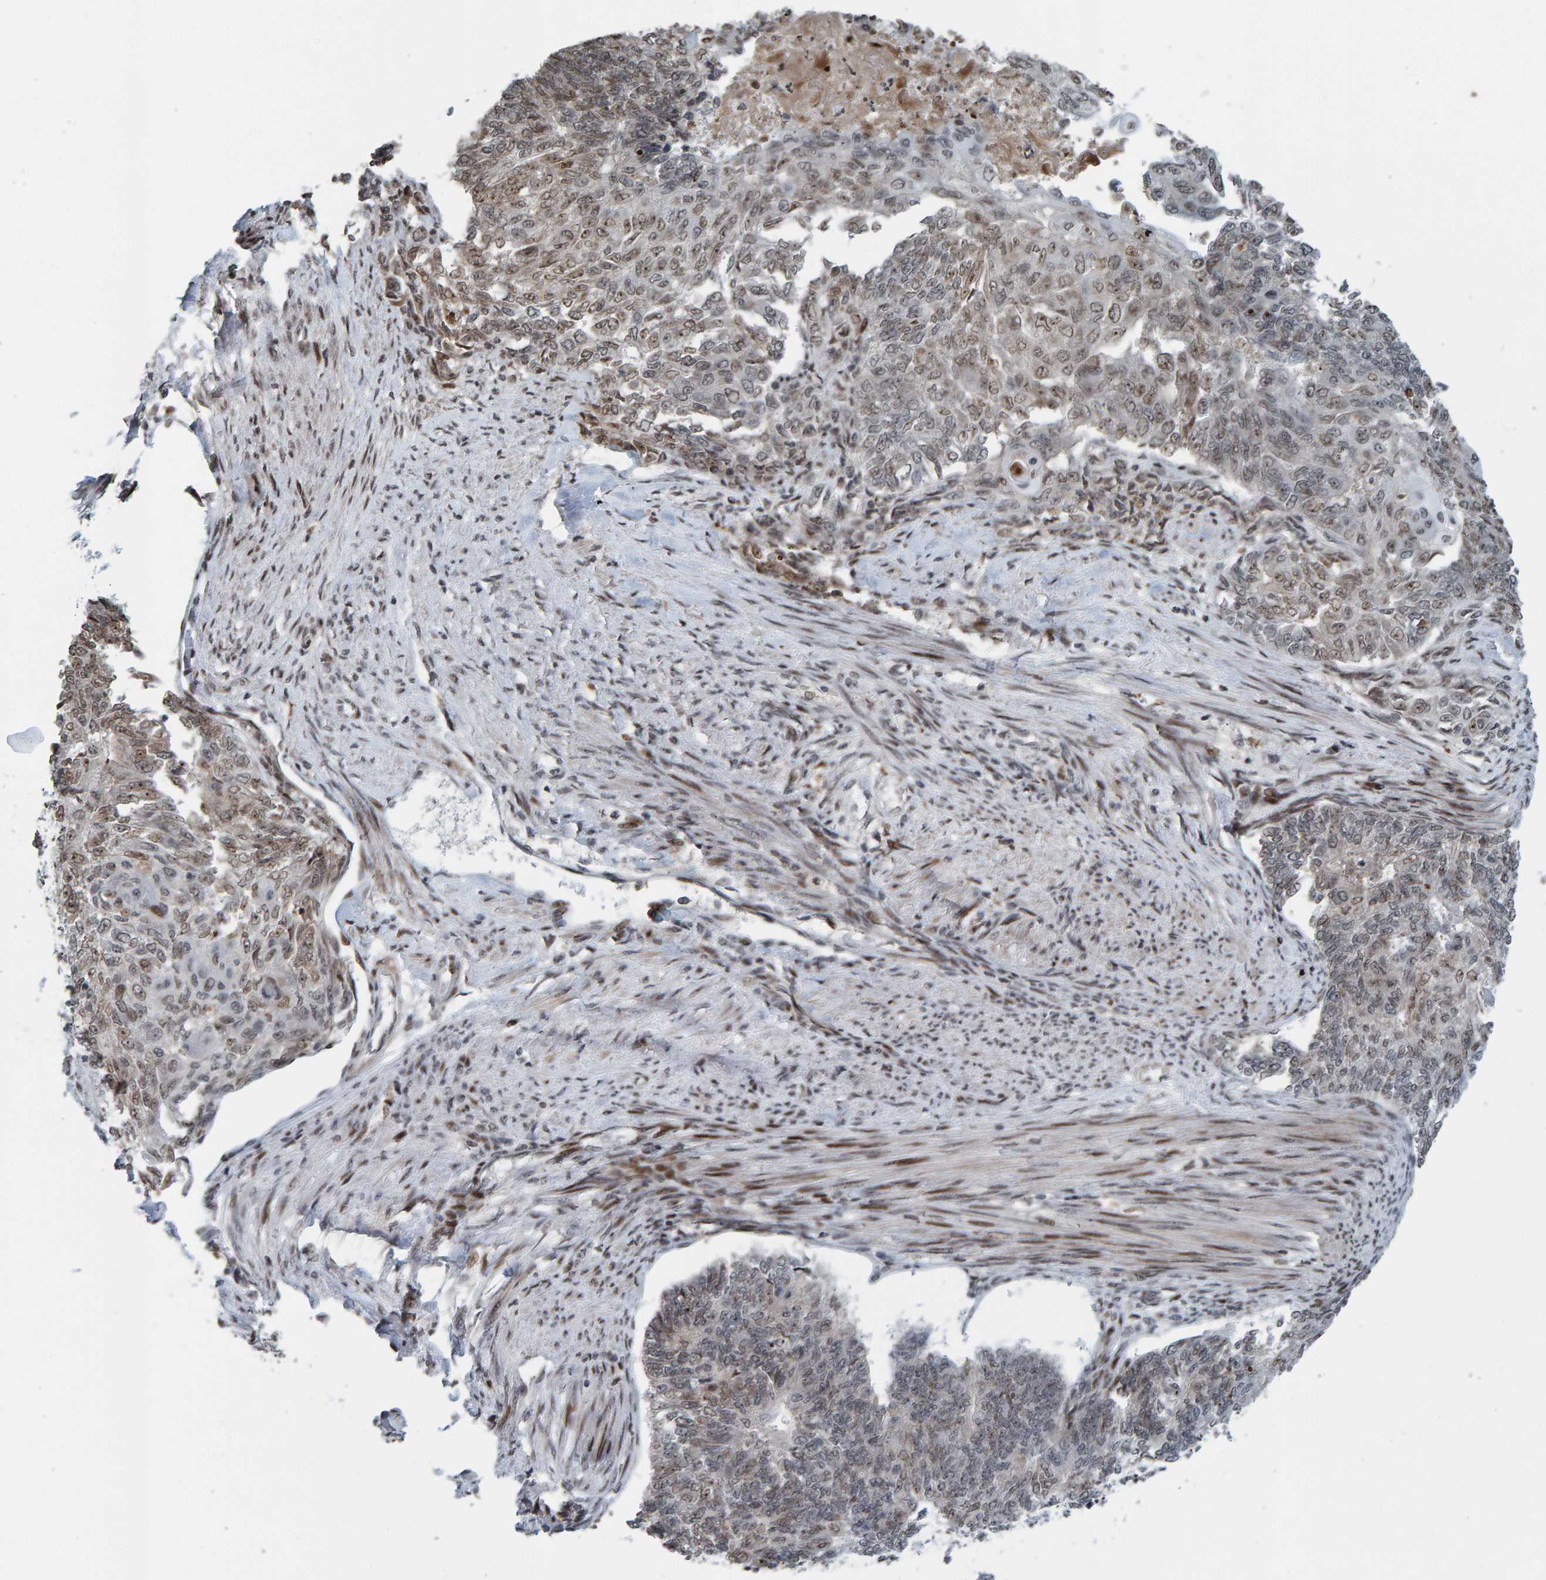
{"staining": {"intensity": "weak", "quantity": "25%-75%", "location": "nuclear"}, "tissue": "endometrial cancer", "cell_type": "Tumor cells", "image_type": "cancer", "snomed": [{"axis": "morphology", "description": "Adenocarcinoma, NOS"}, {"axis": "topography", "description": "Endometrium"}], "caption": "The photomicrograph exhibits staining of endometrial cancer, revealing weak nuclear protein staining (brown color) within tumor cells.", "gene": "ZNF366", "patient": {"sex": "female", "age": 32}}